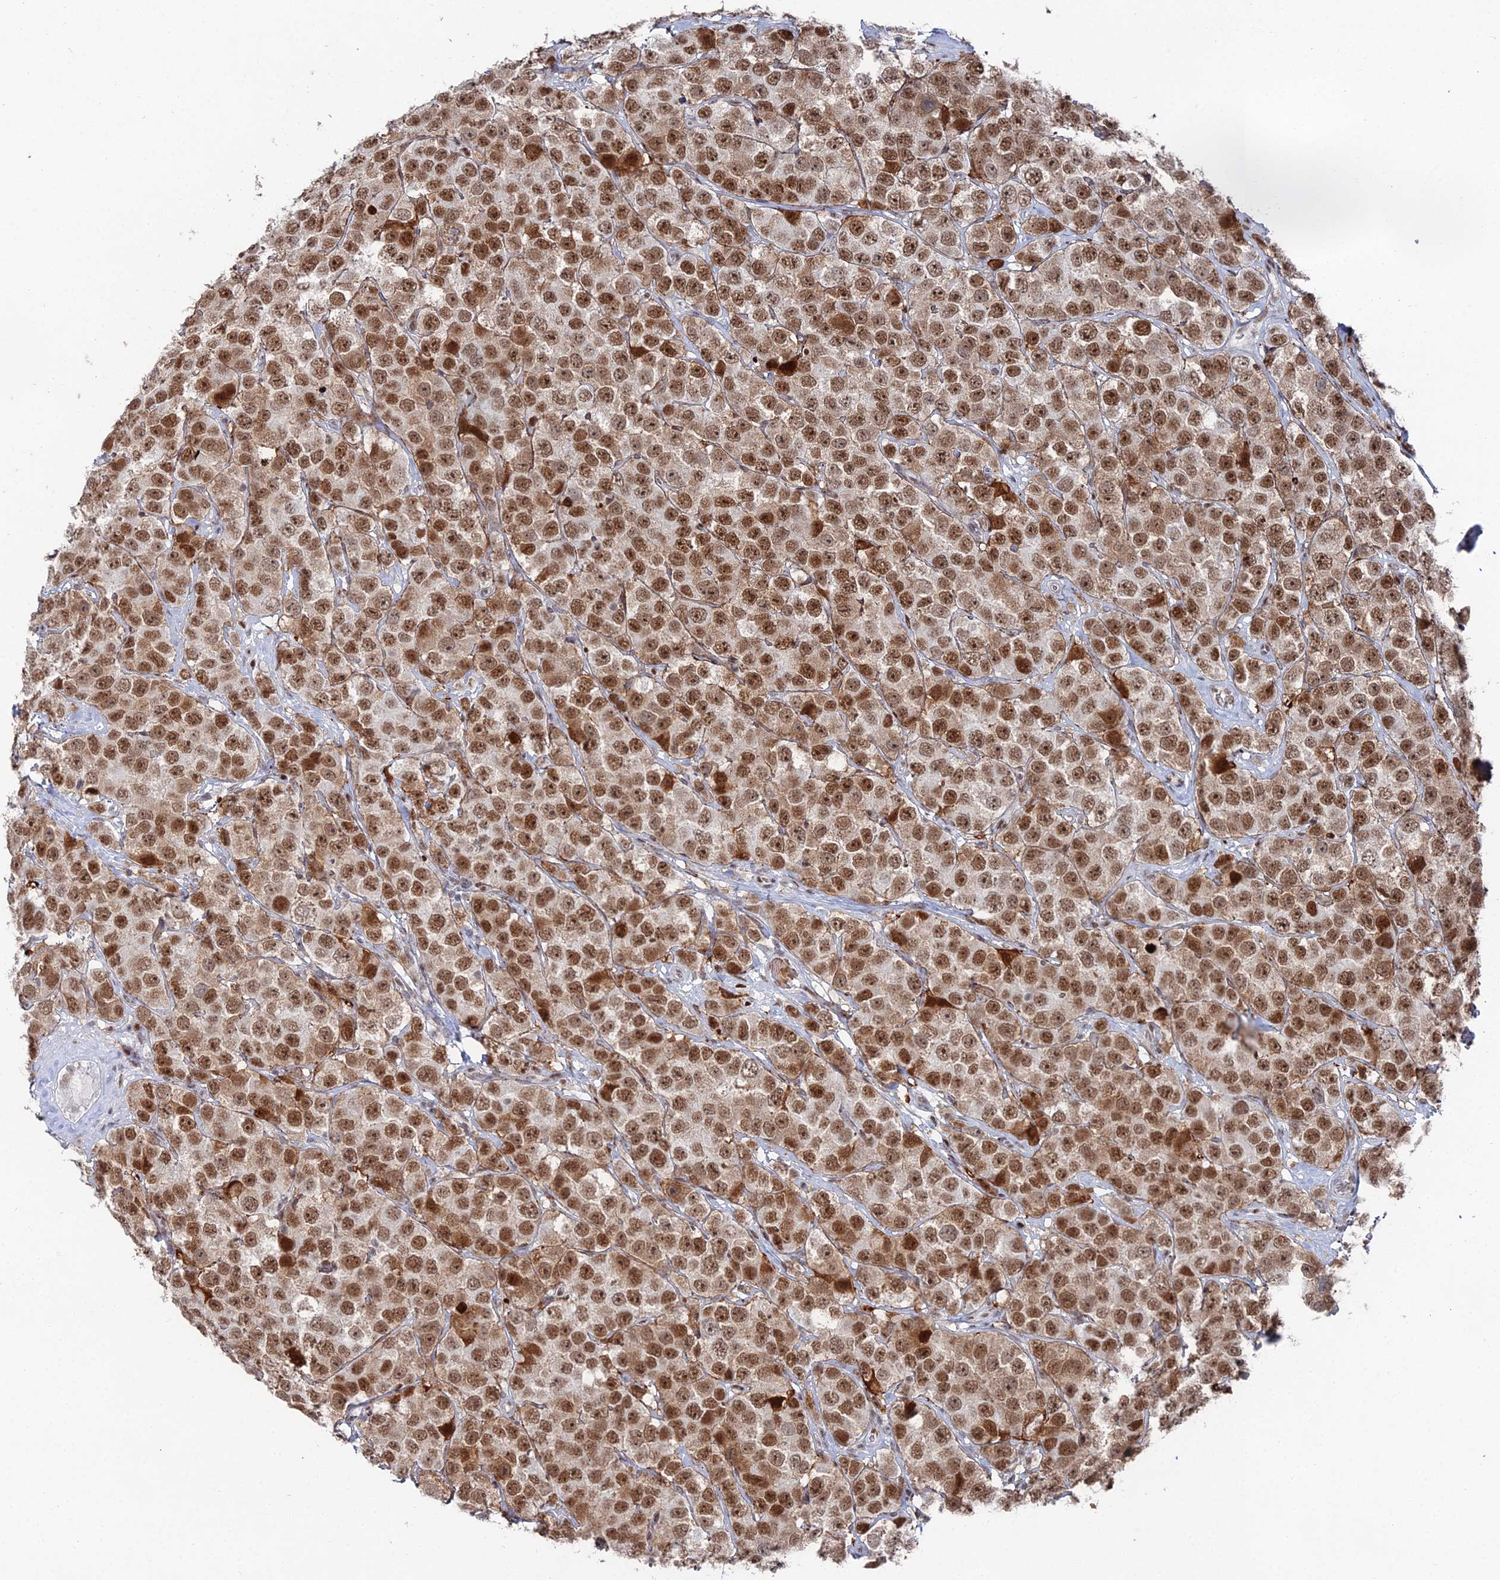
{"staining": {"intensity": "strong", "quantity": ">75%", "location": "nuclear"}, "tissue": "testis cancer", "cell_type": "Tumor cells", "image_type": "cancer", "snomed": [{"axis": "morphology", "description": "Seminoma, NOS"}, {"axis": "topography", "description": "Testis"}], "caption": "This micrograph shows testis cancer (seminoma) stained with immunohistochemistry to label a protein in brown. The nuclear of tumor cells show strong positivity for the protein. Nuclei are counter-stained blue.", "gene": "GSC2", "patient": {"sex": "male", "age": 28}}